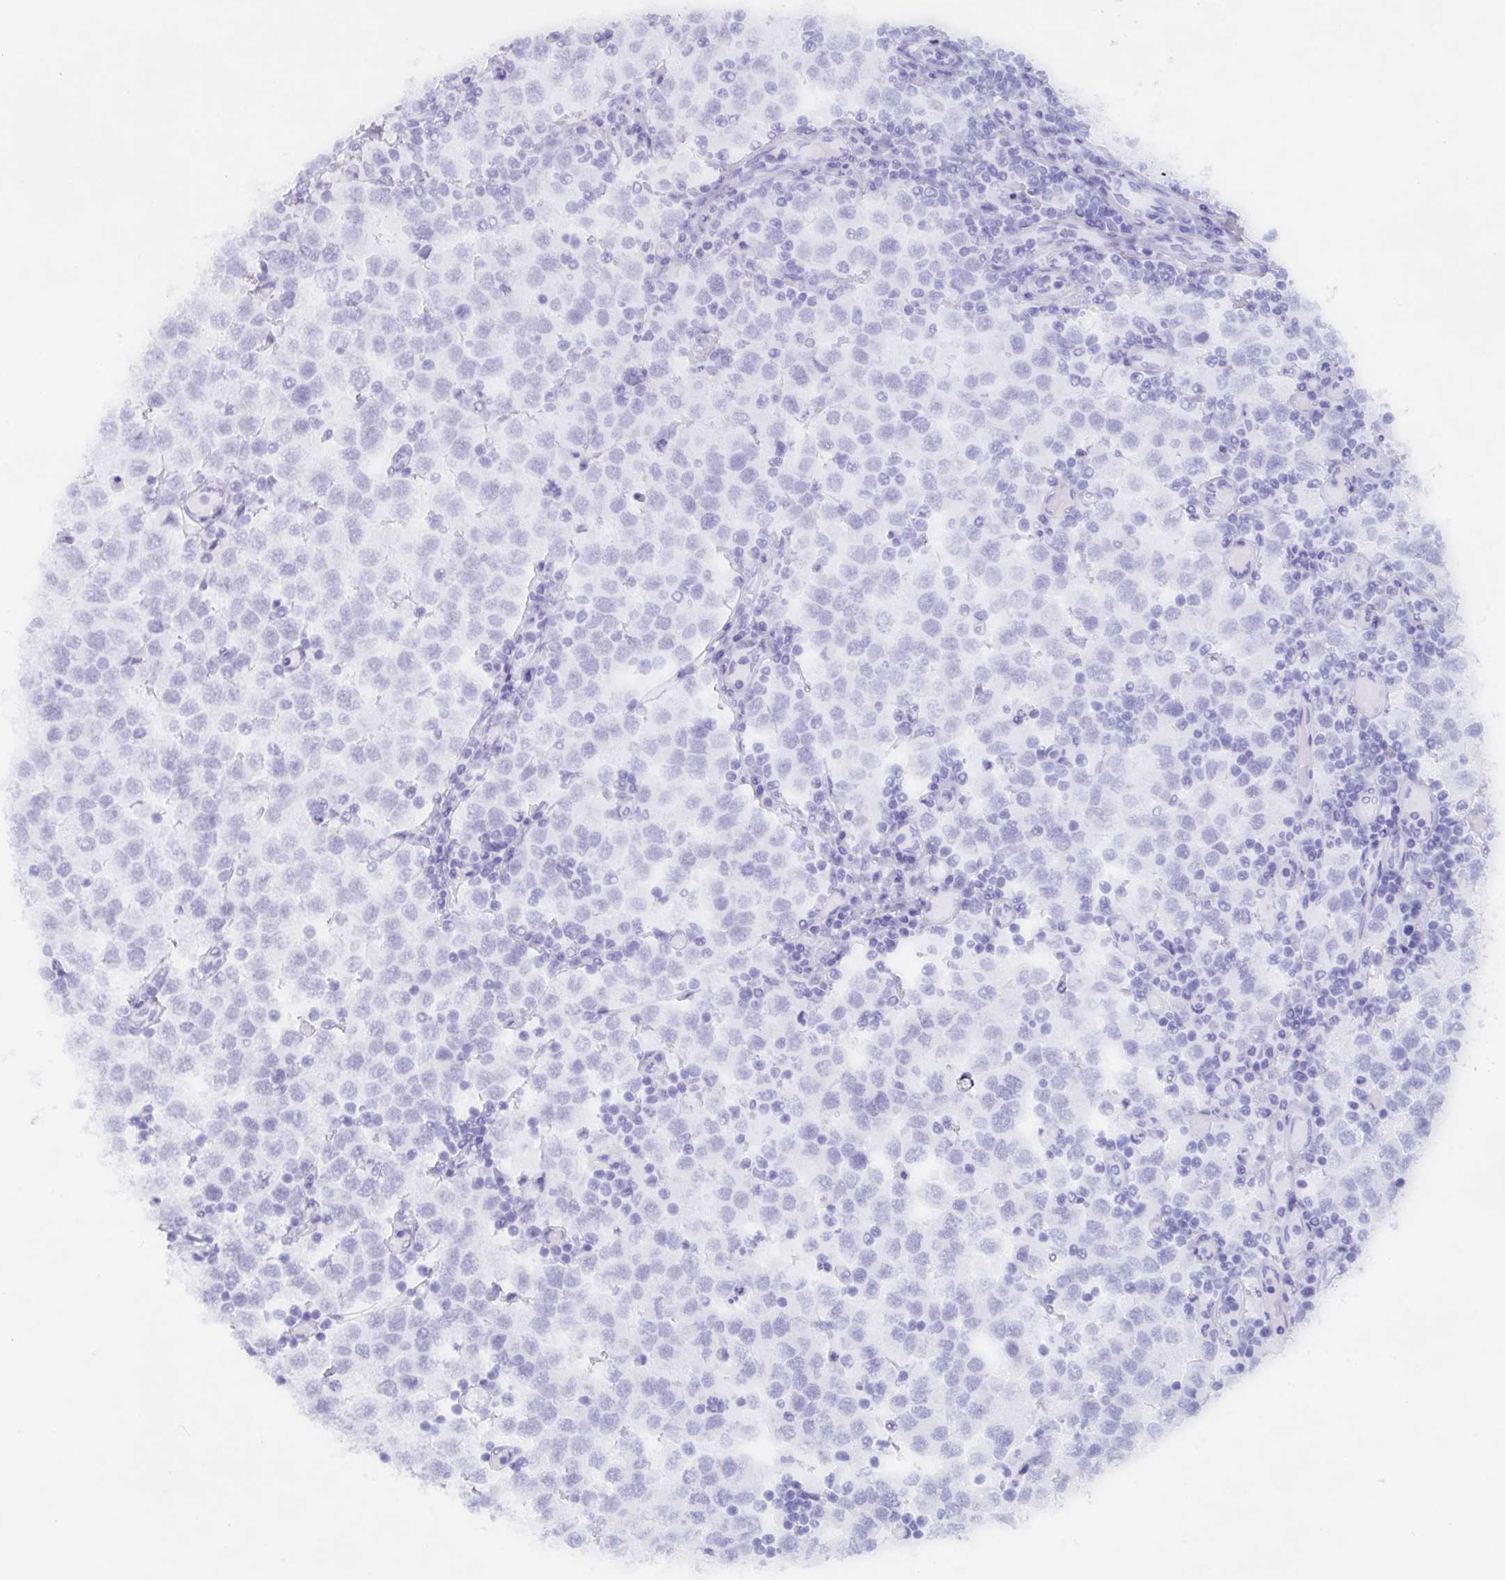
{"staining": {"intensity": "negative", "quantity": "none", "location": "none"}, "tissue": "testis cancer", "cell_type": "Tumor cells", "image_type": "cancer", "snomed": [{"axis": "morphology", "description": "Seminoma, NOS"}, {"axis": "topography", "description": "Testis"}], "caption": "A histopathology image of human testis cancer is negative for staining in tumor cells.", "gene": "POU2F3", "patient": {"sex": "male", "age": 34}}